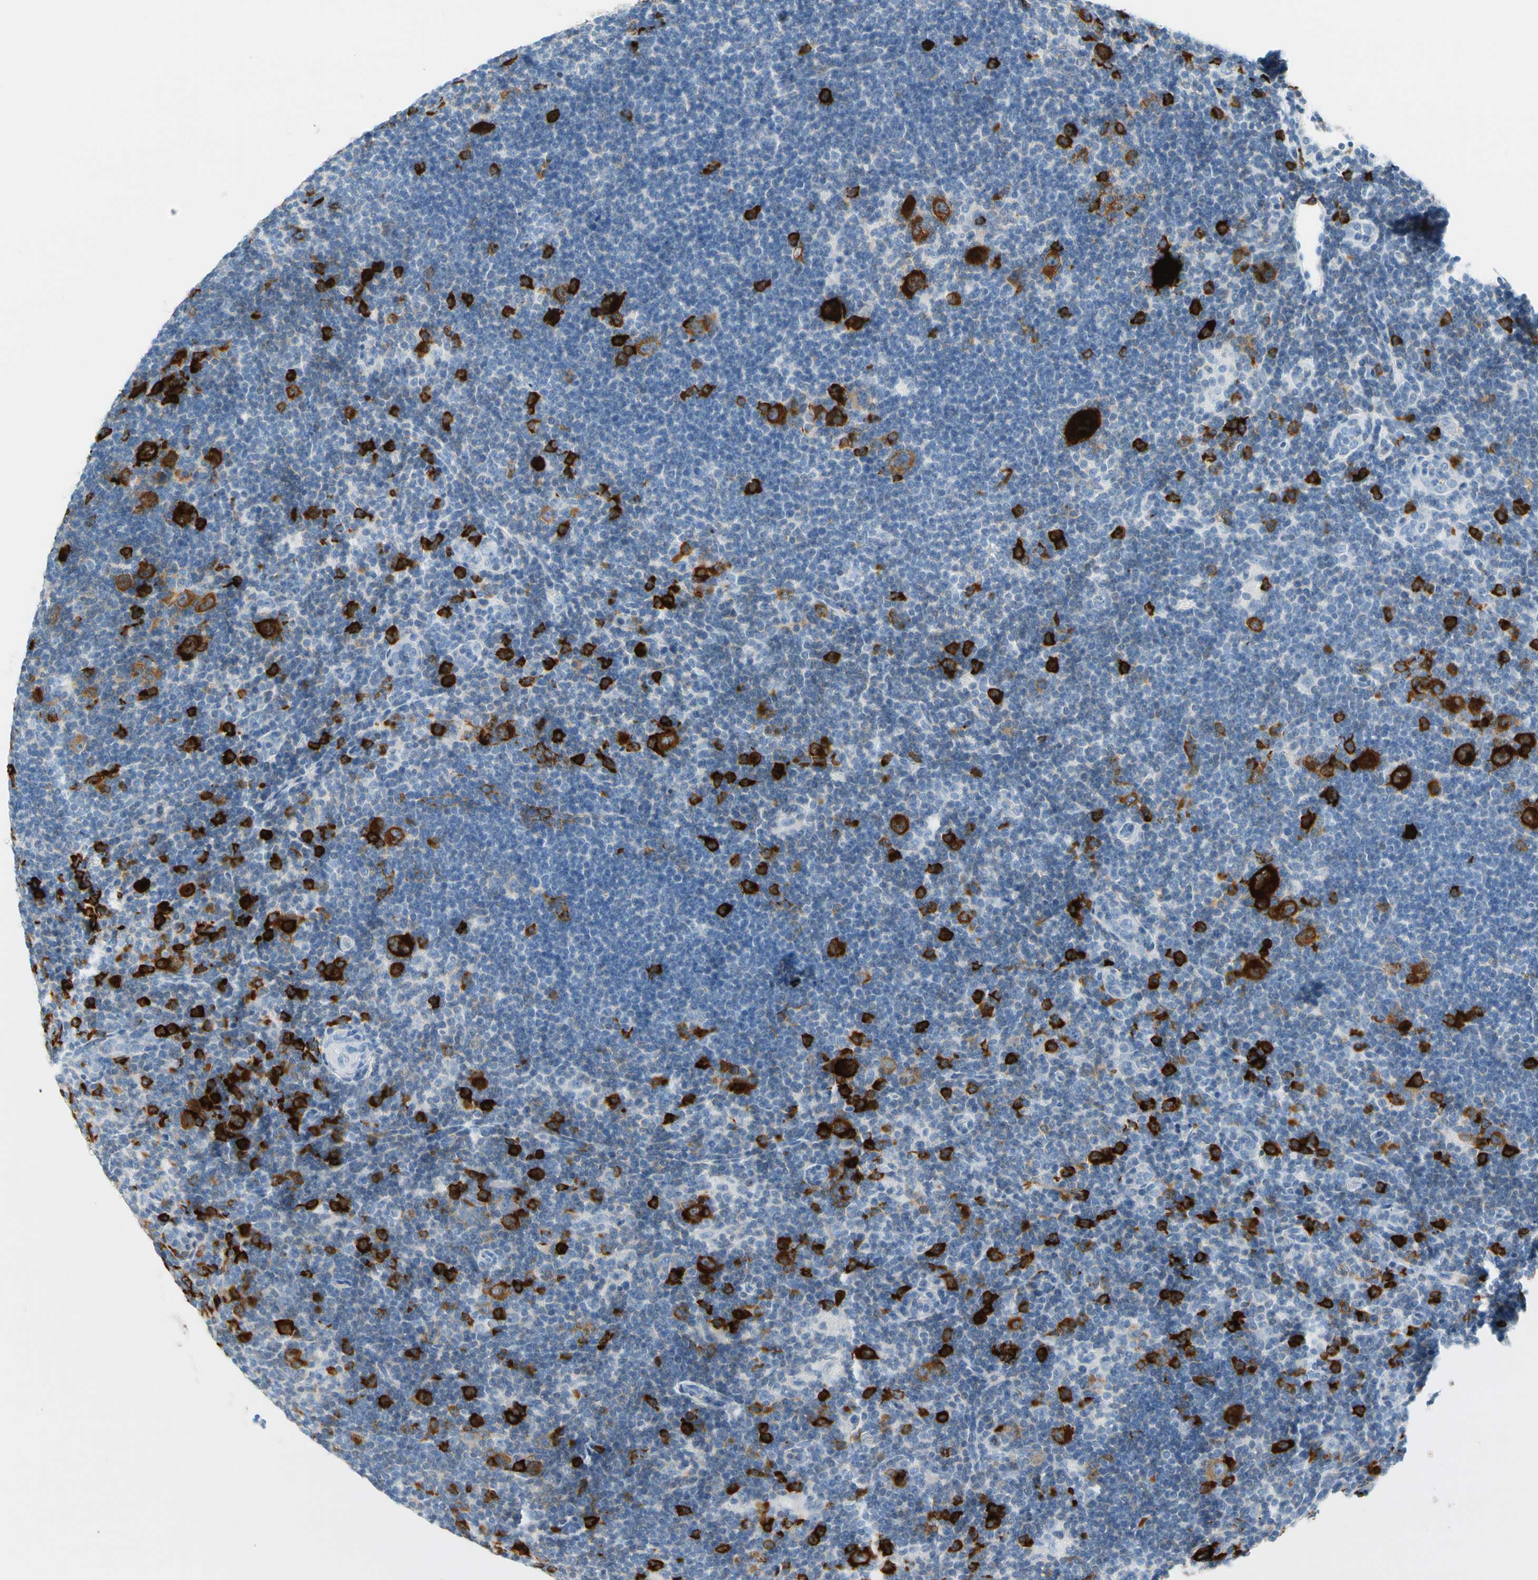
{"staining": {"intensity": "strong", "quantity": ">75%", "location": "cytoplasmic/membranous"}, "tissue": "lymphoma", "cell_type": "Tumor cells", "image_type": "cancer", "snomed": [{"axis": "morphology", "description": "Hodgkin's disease, NOS"}, {"axis": "topography", "description": "Lymph node"}], "caption": "High-magnification brightfield microscopy of lymphoma stained with DAB (brown) and counterstained with hematoxylin (blue). tumor cells exhibit strong cytoplasmic/membranous positivity is seen in approximately>75% of cells.", "gene": "TACC3", "patient": {"sex": "female", "age": 57}}